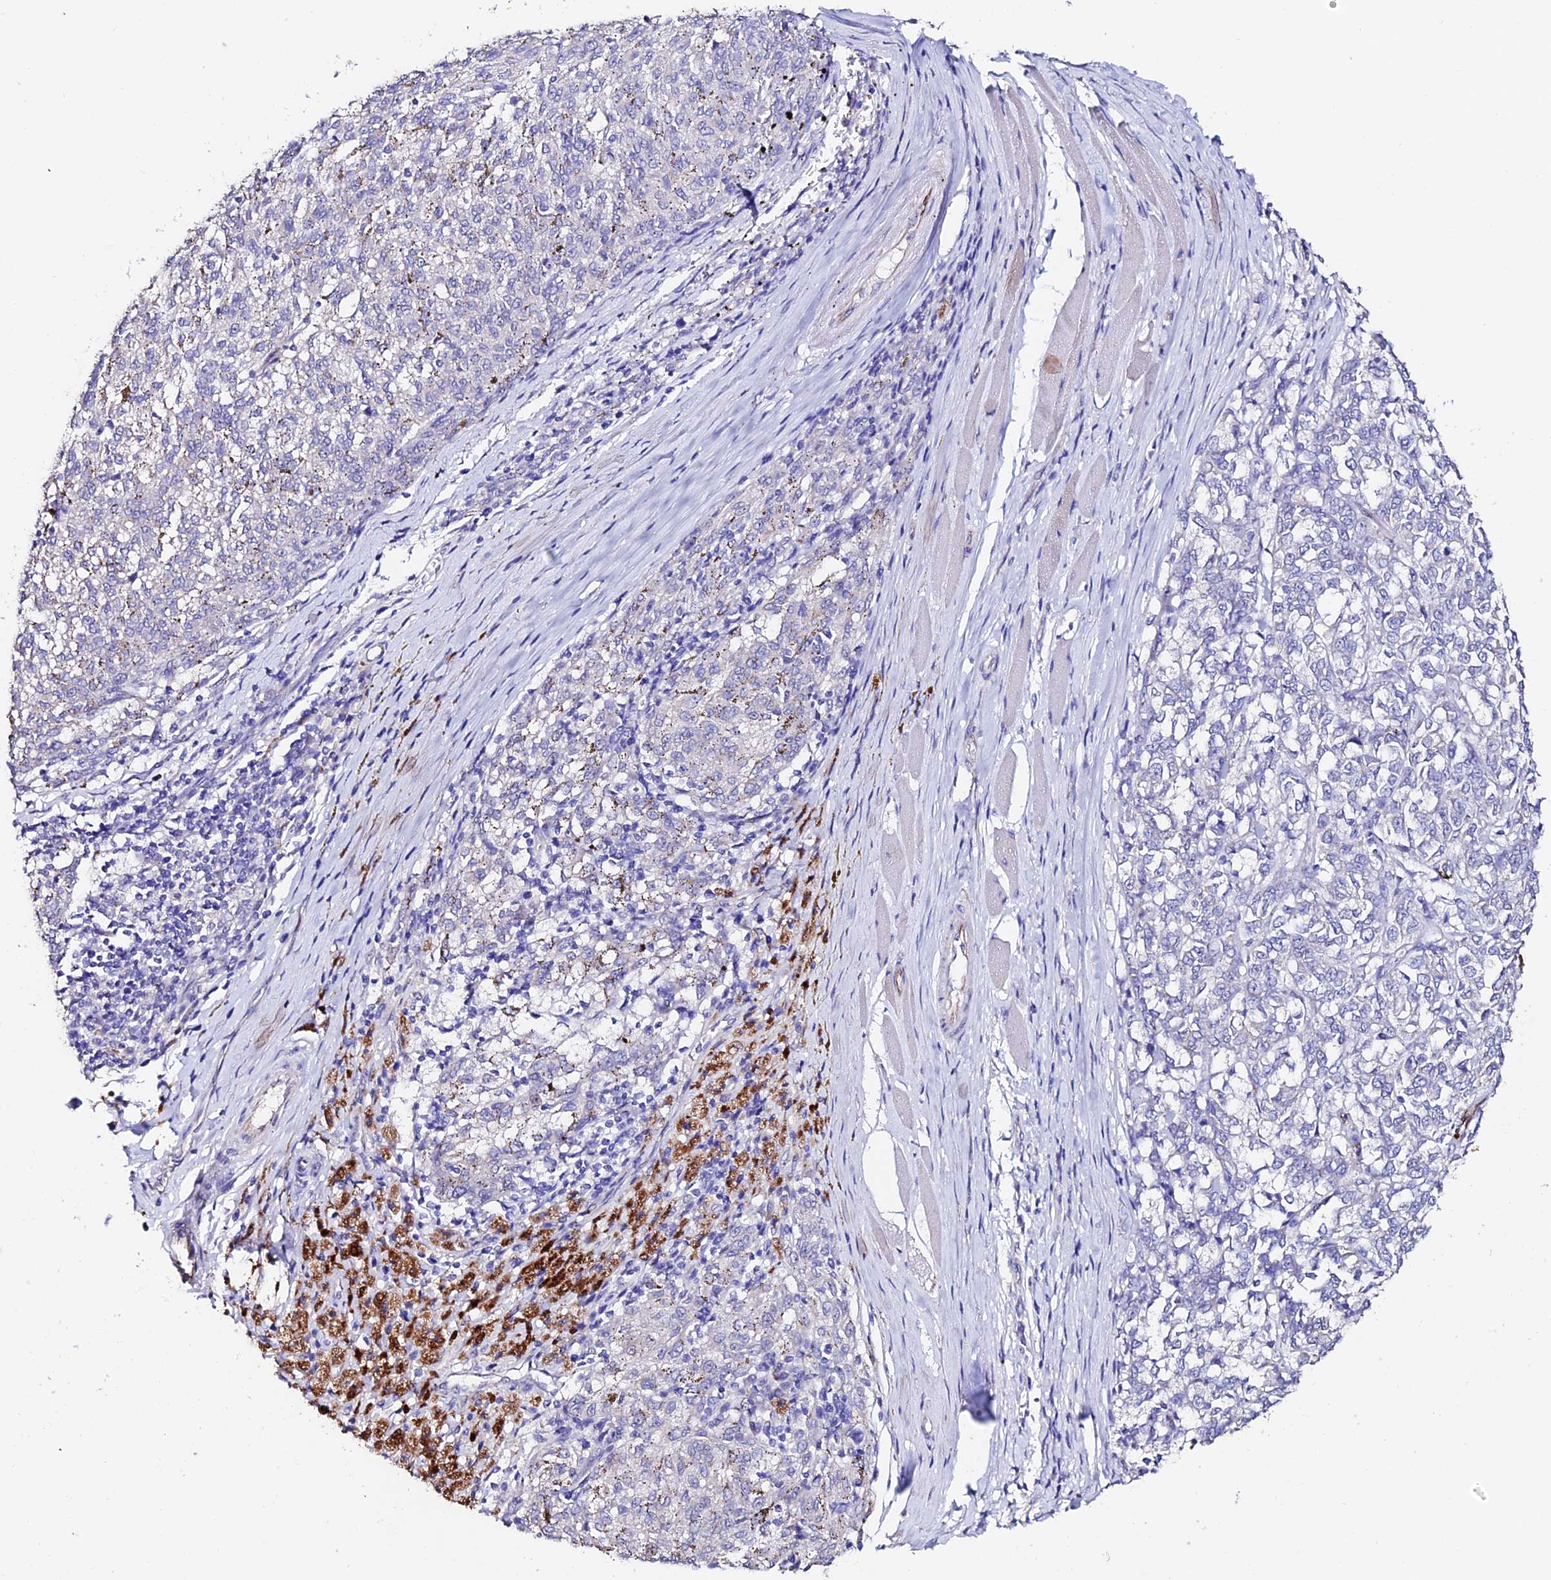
{"staining": {"intensity": "negative", "quantity": "none", "location": "none"}, "tissue": "melanoma", "cell_type": "Tumor cells", "image_type": "cancer", "snomed": [{"axis": "morphology", "description": "Malignant melanoma, NOS"}, {"axis": "topography", "description": "Skin"}], "caption": "Immunohistochemistry (IHC) histopathology image of human melanoma stained for a protein (brown), which demonstrates no expression in tumor cells.", "gene": "ESM1", "patient": {"sex": "female", "age": 72}}